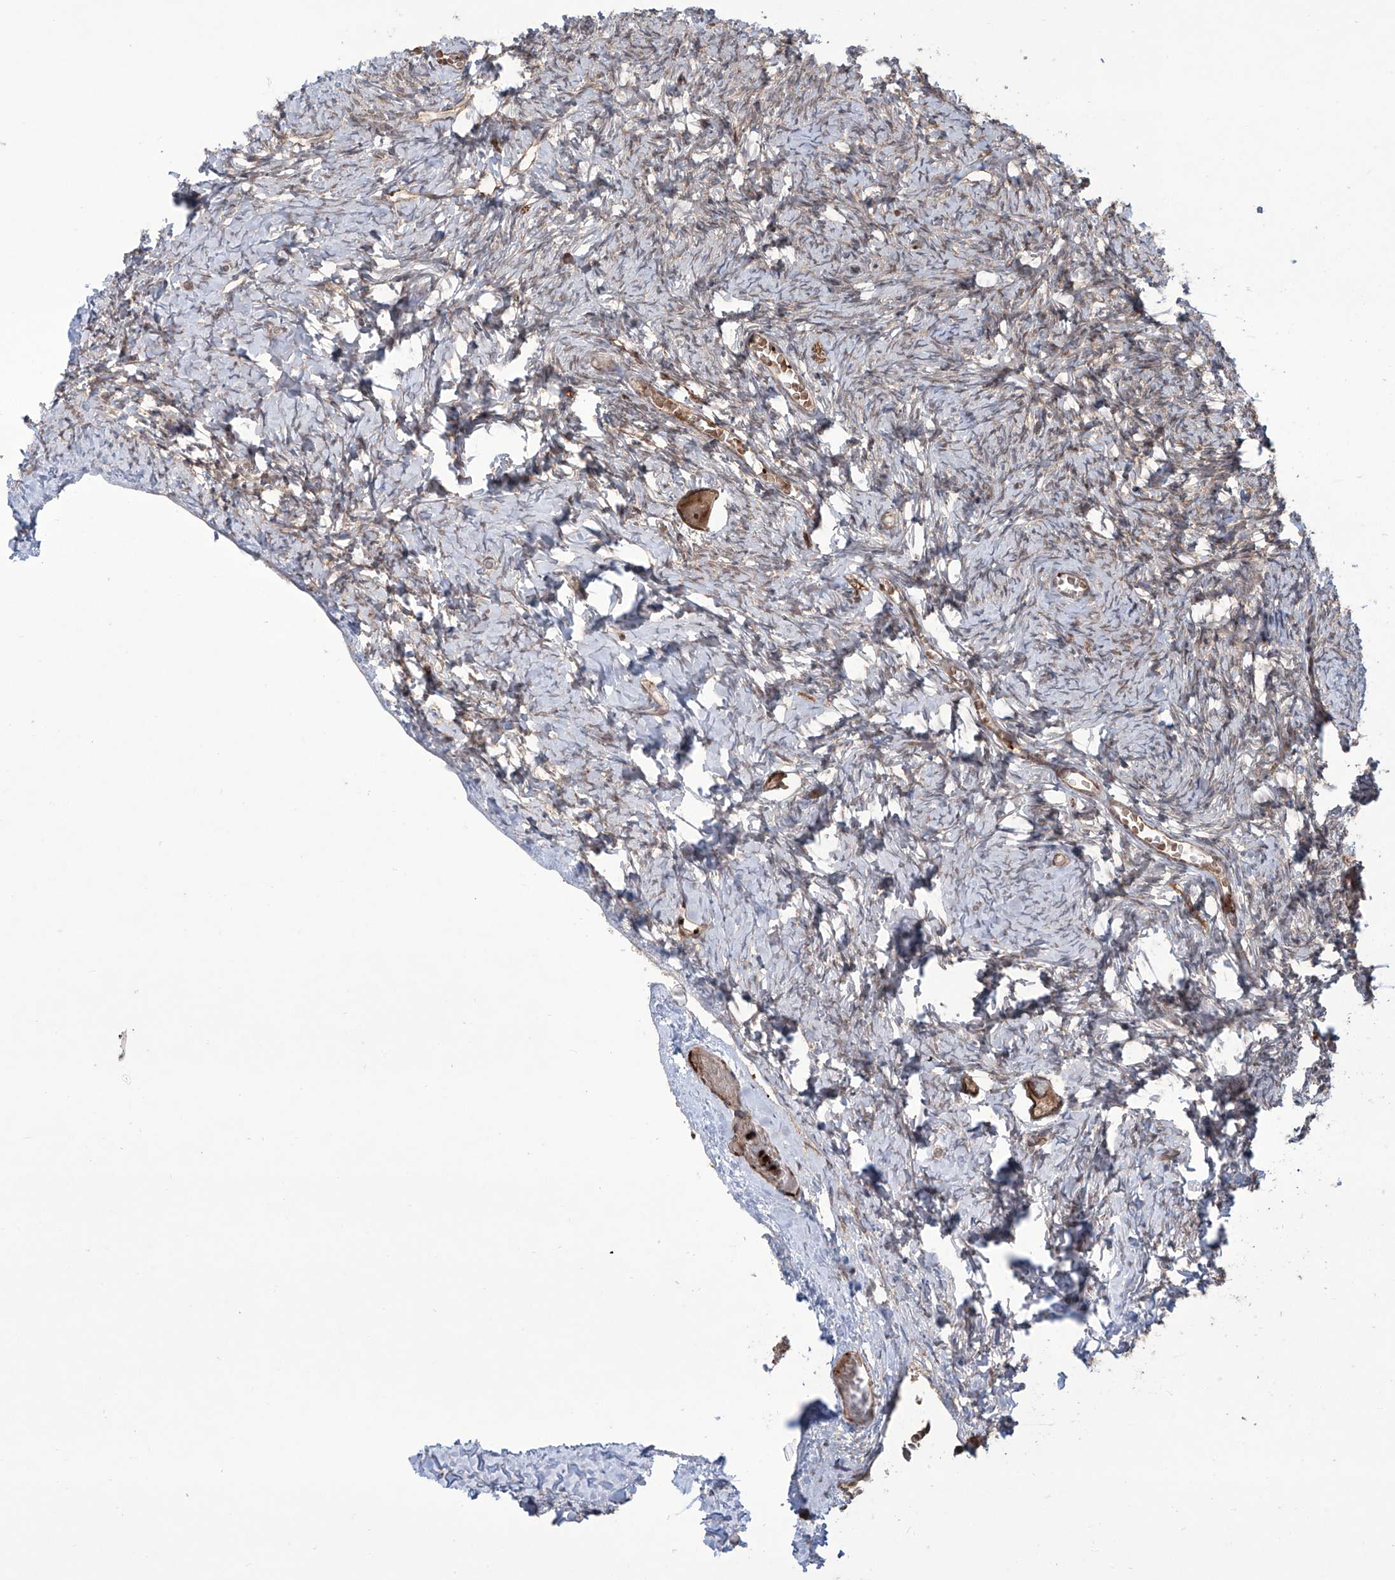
{"staining": {"intensity": "moderate", "quantity": ">75%", "location": "cytoplasmic/membranous"}, "tissue": "ovary", "cell_type": "Follicle cells", "image_type": "normal", "snomed": [{"axis": "morphology", "description": "Normal tissue, NOS"}, {"axis": "topography", "description": "Ovary"}], "caption": "The image displays a brown stain indicating the presence of a protein in the cytoplasmic/membranous of follicle cells in ovary. Using DAB (brown) and hematoxylin (blue) stains, captured at high magnification using brightfield microscopy.", "gene": "APAF1", "patient": {"sex": "female", "age": 27}}